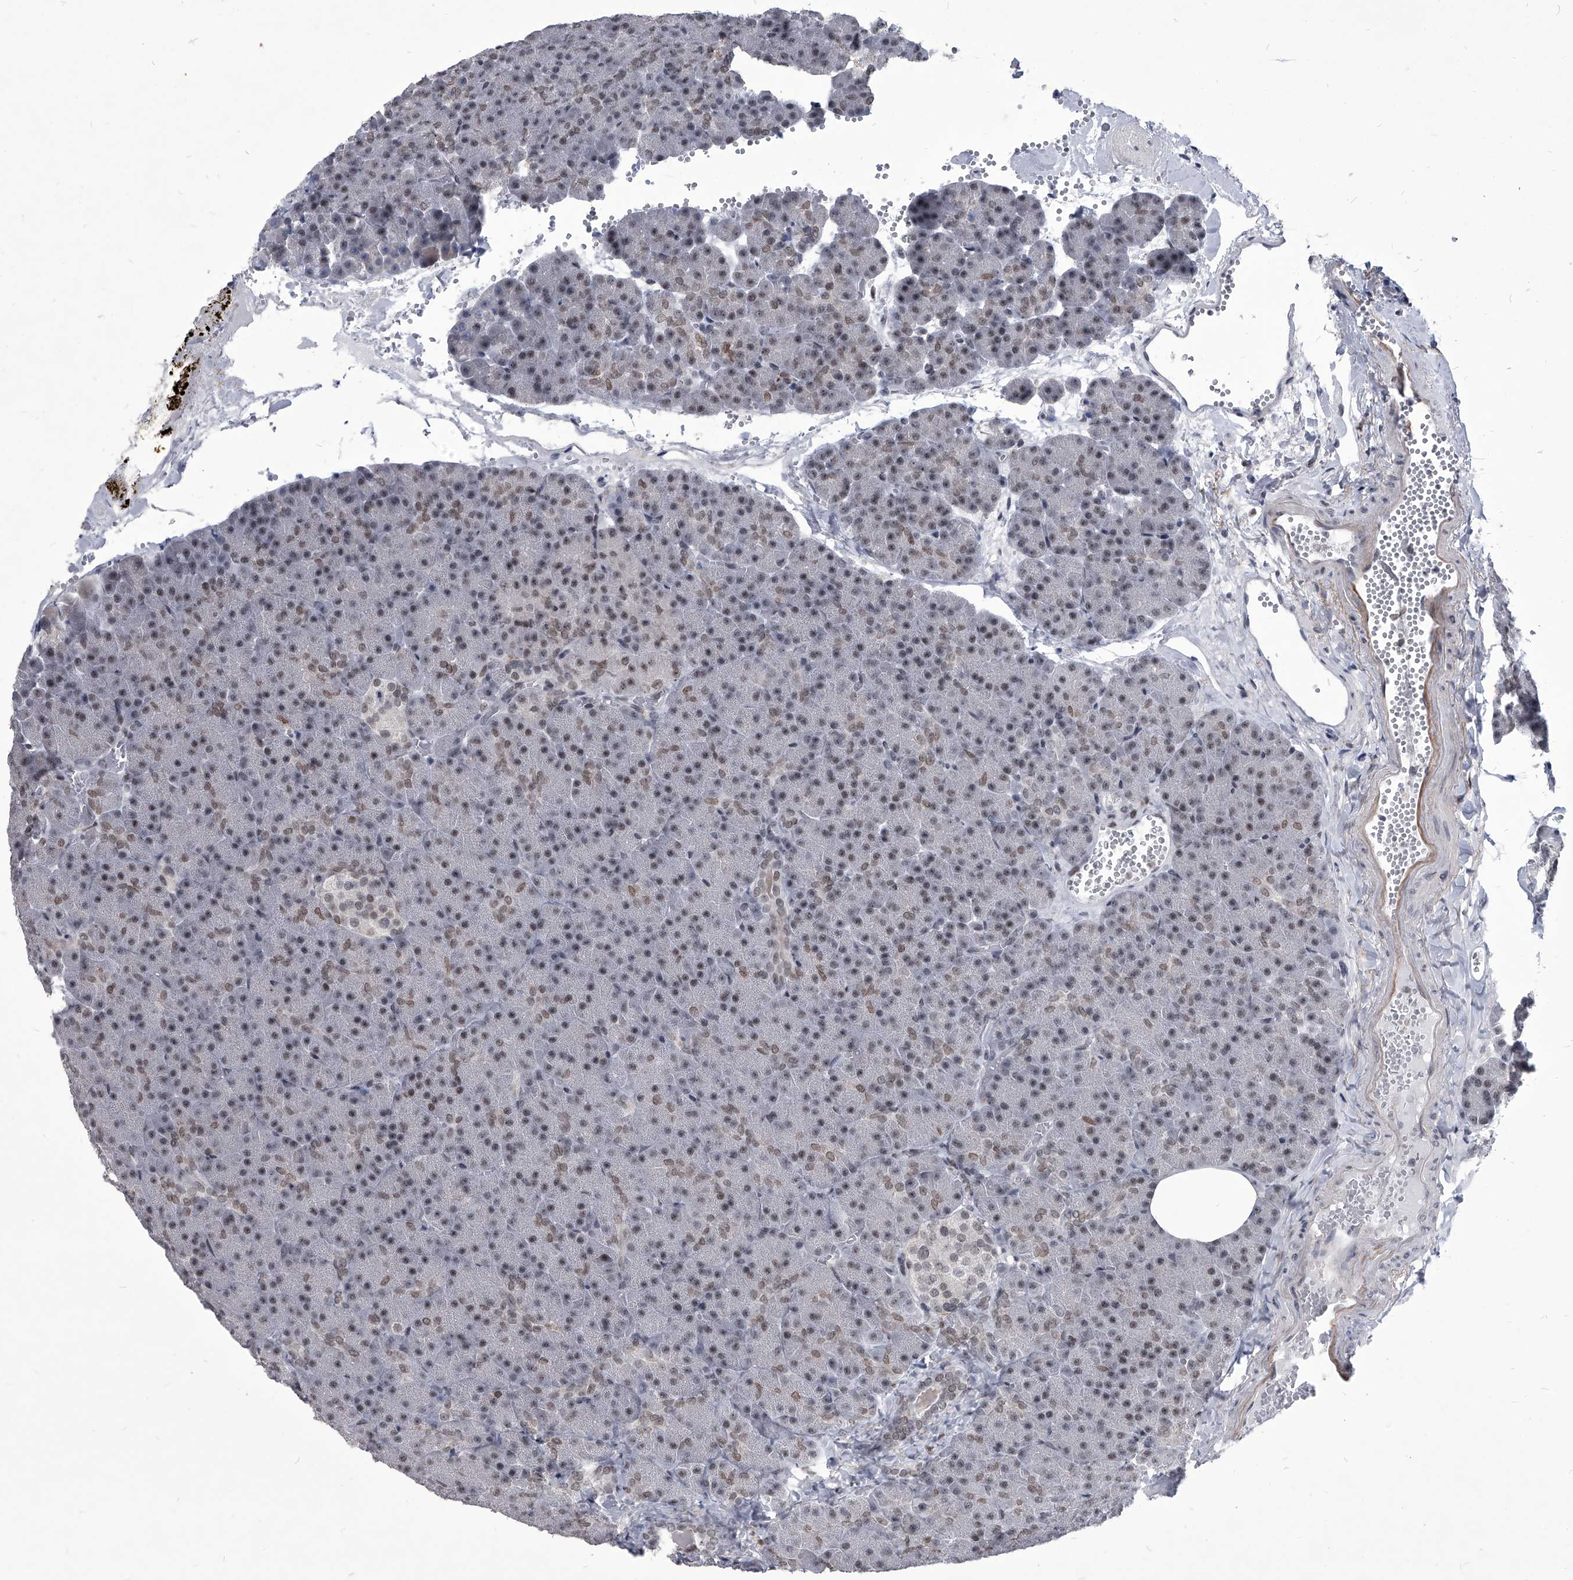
{"staining": {"intensity": "moderate", "quantity": "<25%", "location": "nuclear"}, "tissue": "pancreas", "cell_type": "Exocrine glandular cells", "image_type": "normal", "snomed": [{"axis": "morphology", "description": "Normal tissue, NOS"}, {"axis": "morphology", "description": "Carcinoid, malignant, NOS"}, {"axis": "topography", "description": "Pancreas"}], "caption": "The histopathology image demonstrates immunohistochemical staining of benign pancreas. There is moderate nuclear expression is present in about <25% of exocrine glandular cells. The staining was performed using DAB (3,3'-diaminobenzidine) to visualize the protein expression in brown, while the nuclei were stained in blue with hematoxylin (Magnification: 20x).", "gene": "PPIL4", "patient": {"sex": "female", "age": 35}}